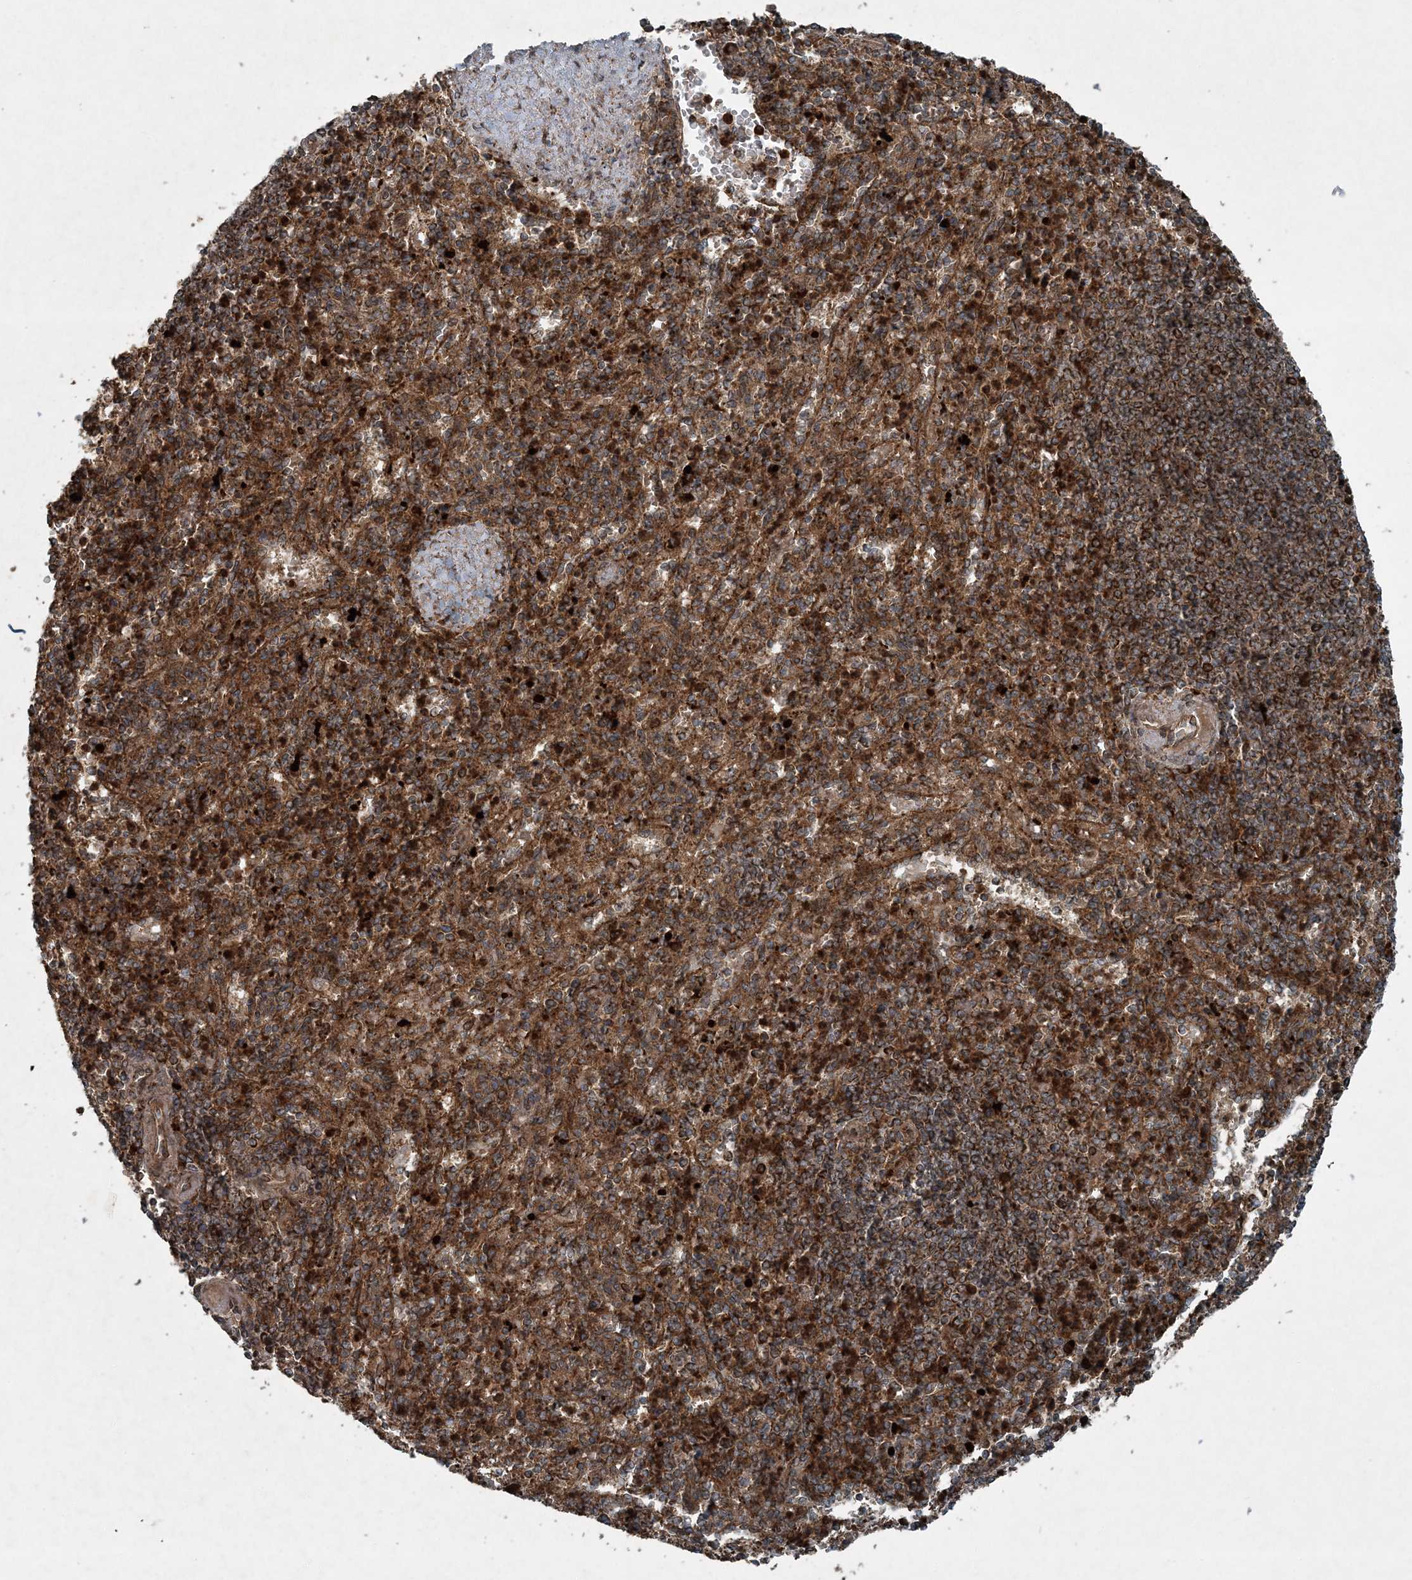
{"staining": {"intensity": "strong", "quantity": ">75%", "location": "cytoplasmic/membranous"}, "tissue": "spleen", "cell_type": "Cells in red pulp", "image_type": "normal", "snomed": [{"axis": "morphology", "description": "Normal tissue, NOS"}, {"axis": "topography", "description": "Spleen"}], "caption": "Immunohistochemistry micrograph of benign human spleen stained for a protein (brown), which reveals high levels of strong cytoplasmic/membranous staining in approximately >75% of cells in red pulp.", "gene": "COPS7B", "patient": {"sex": "female", "age": 74}}